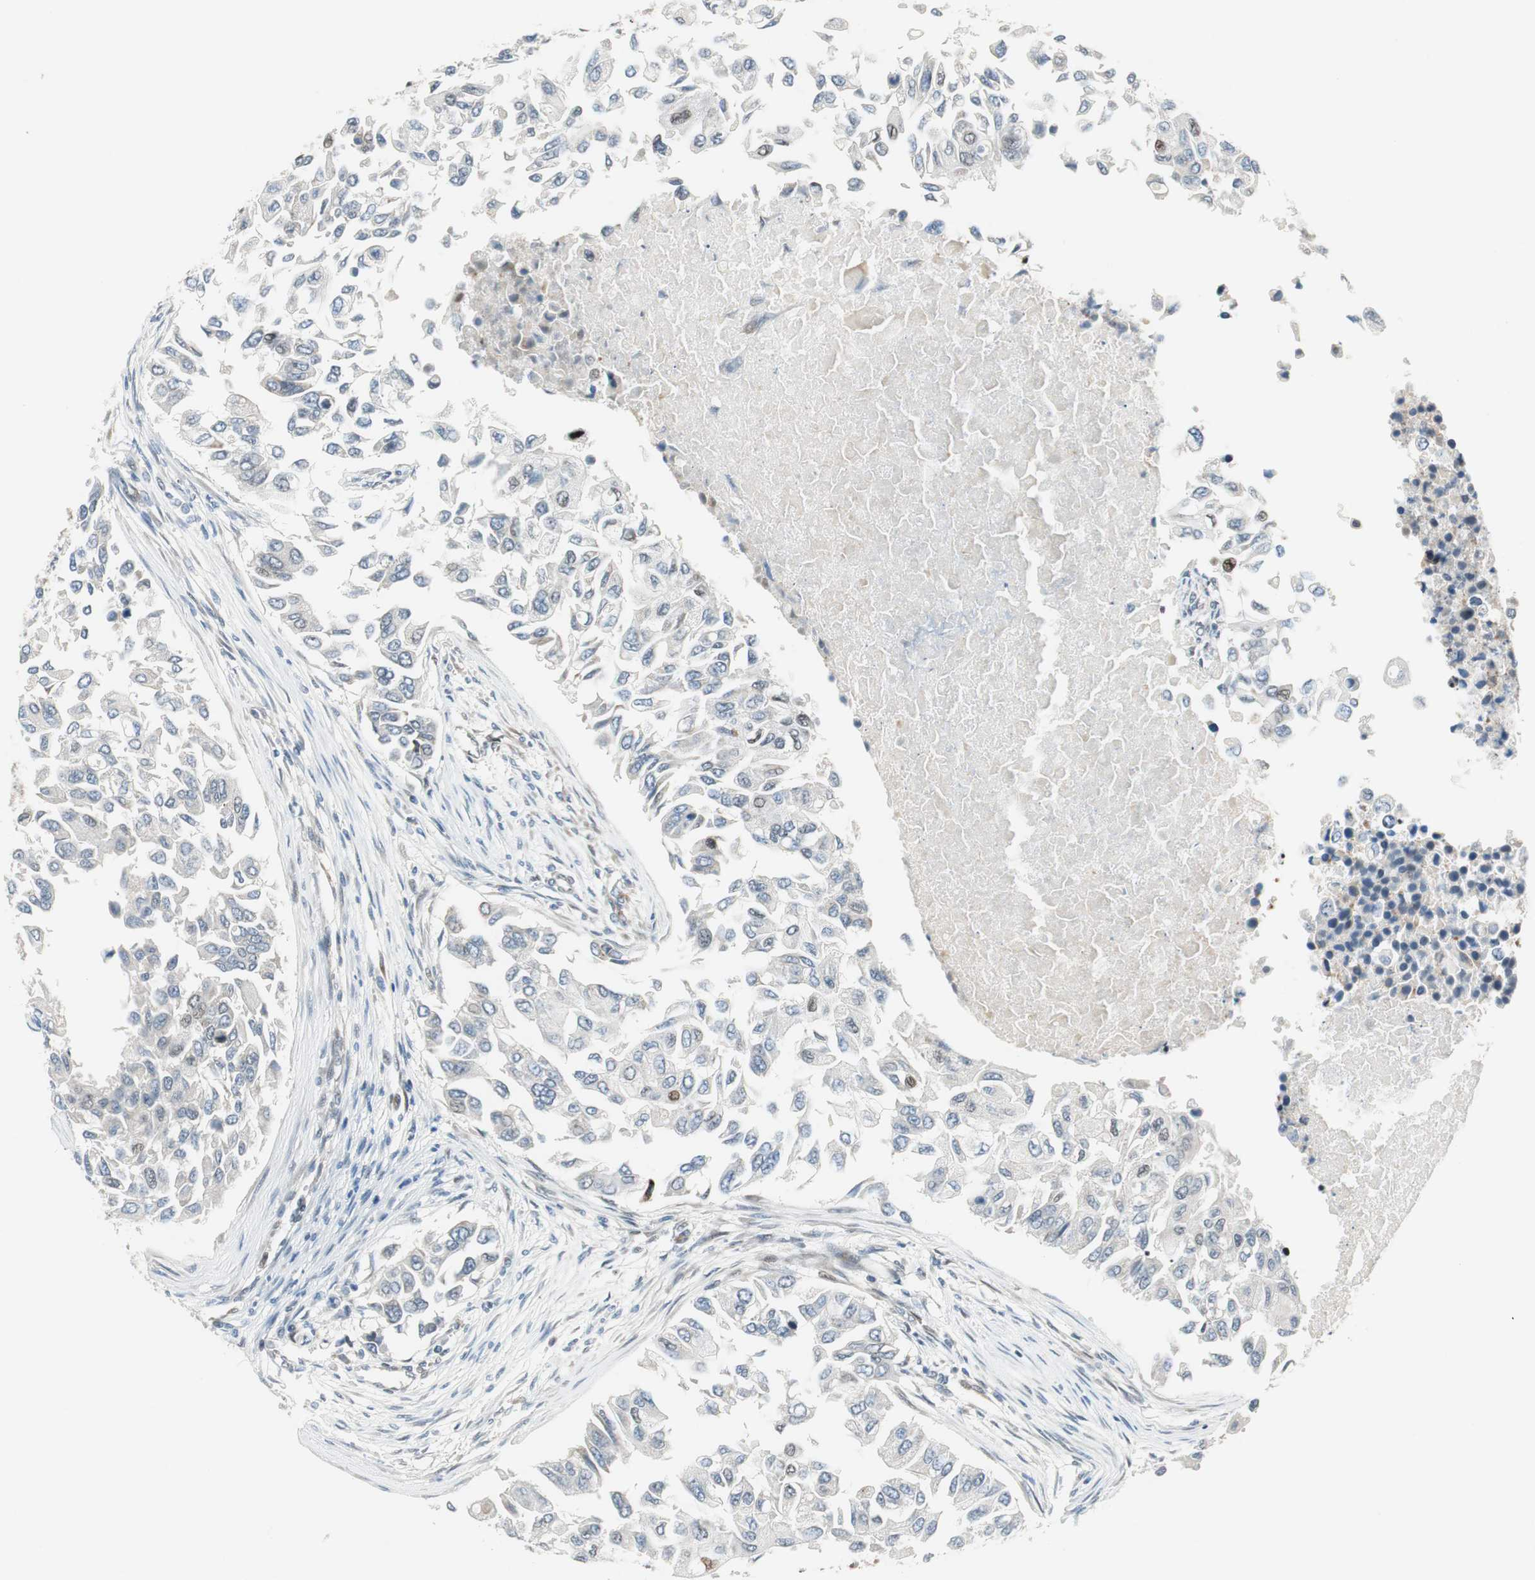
{"staining": {"intensity": "moderate", "quantity": "<25%", "location": "nuclear"}, "tissue": "breast cancer", "cell_type": "Tumor cells", "image_type": "cancer", "snomed": [{"axis": "morphology", "description": "Normal tissue, NOS"}, {"axis": "morphology", "description": "Duct carcinoma"}, {"axis": "topography", "description": "Breast"}], "caption": "This image reveals IHC staining of breast invasive ductal carcinoma, with low moderate nuclear staining in about <25% of tumor cells.", "gene": "AJUBA", "patient": {"sex": "female", "age": 49}}